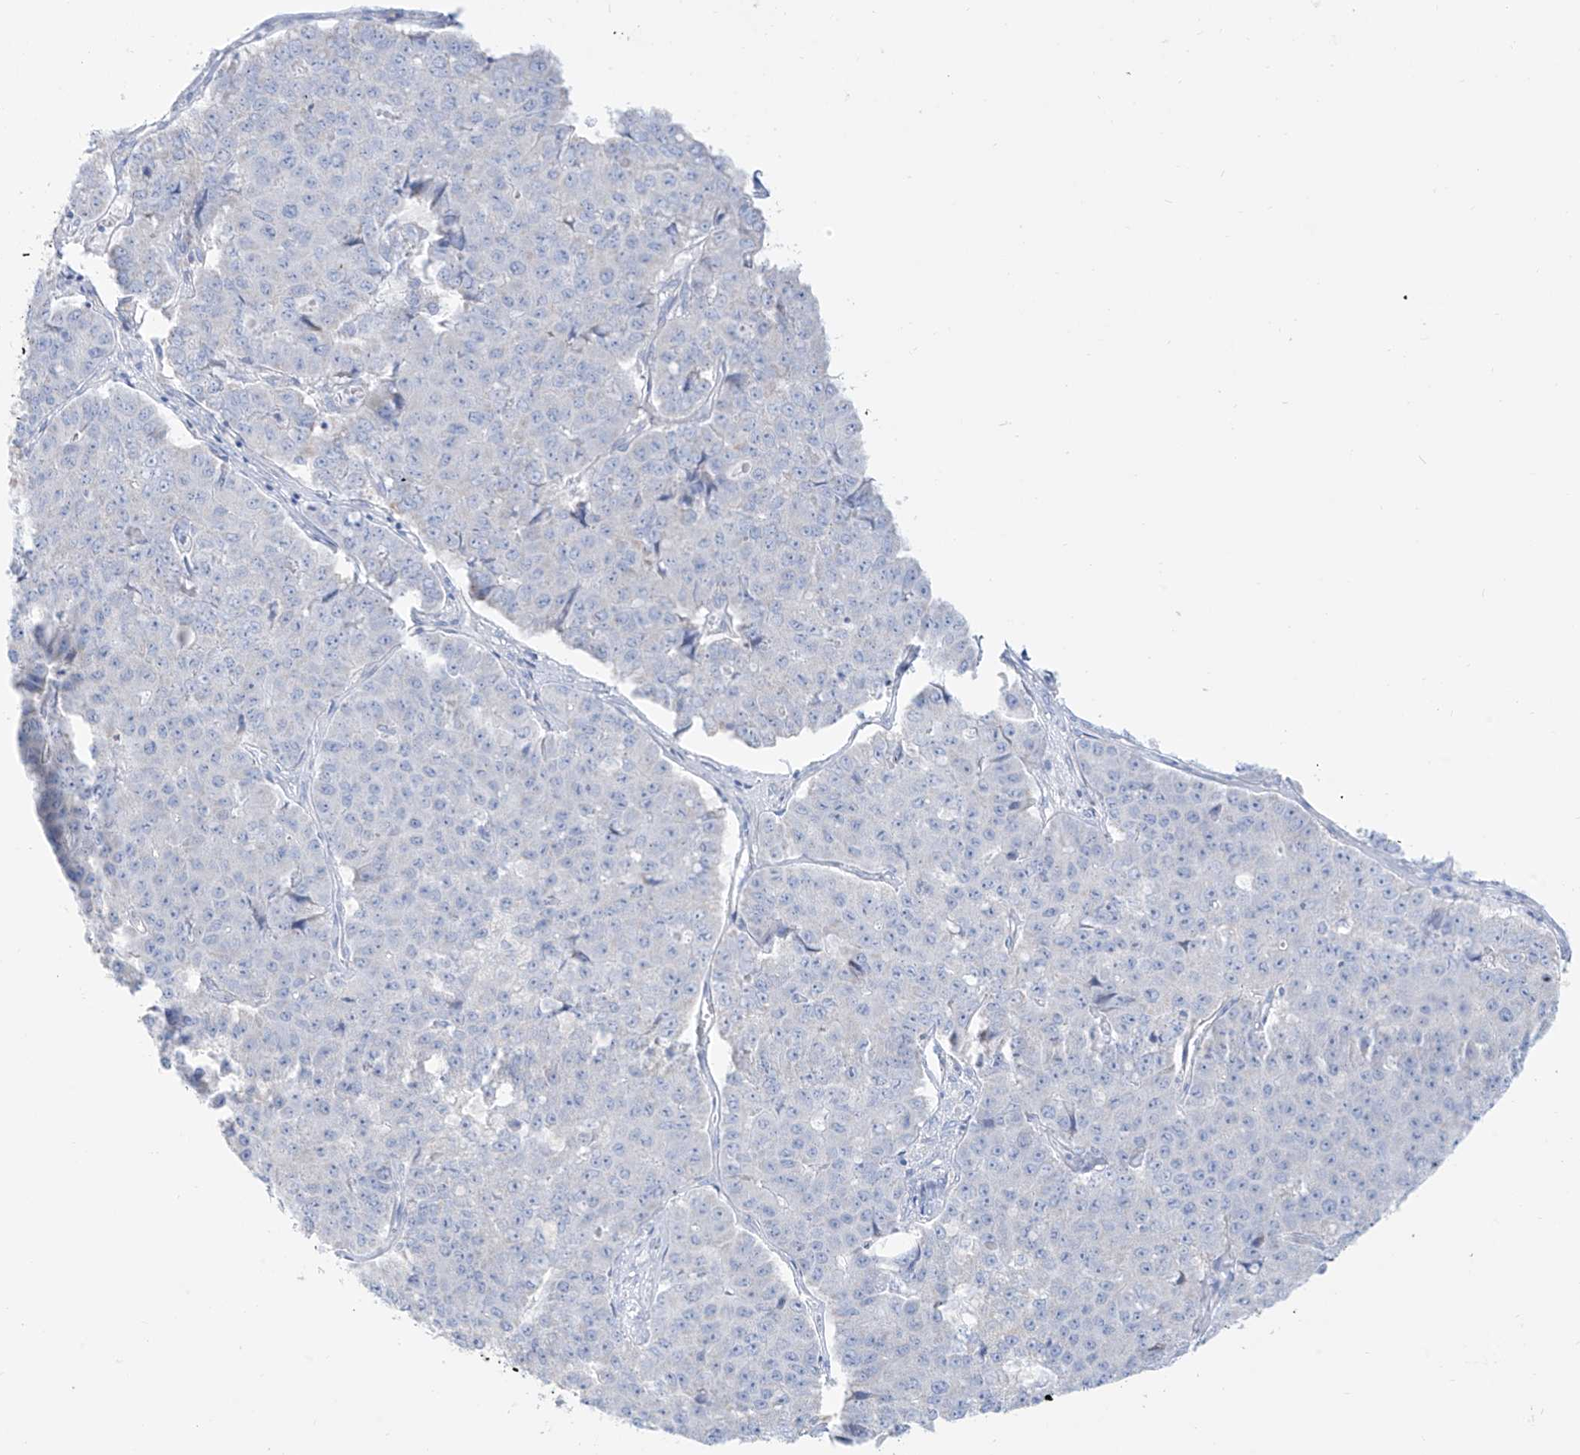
{"staining": {"intensity": "negative", "quantity": "none", "location": "none"}, "tissue": "pancreatic cancer", "cell_type": "Tumor cells", "image_type": "cancer", "snomed": [{"axis": "morphology", "description": "Adenocarcinoma, NOS"}, {"axis": "topography", "description": "Pancreas"}], "caption": "This image is of pancreatic cancer stained with IHC to label a protein in brown with the nuclei are counter-stained blue. There is no expression in tumor cells.", "gene": "SLC26A3", "patient": {"sex": "male", "age": 50}}